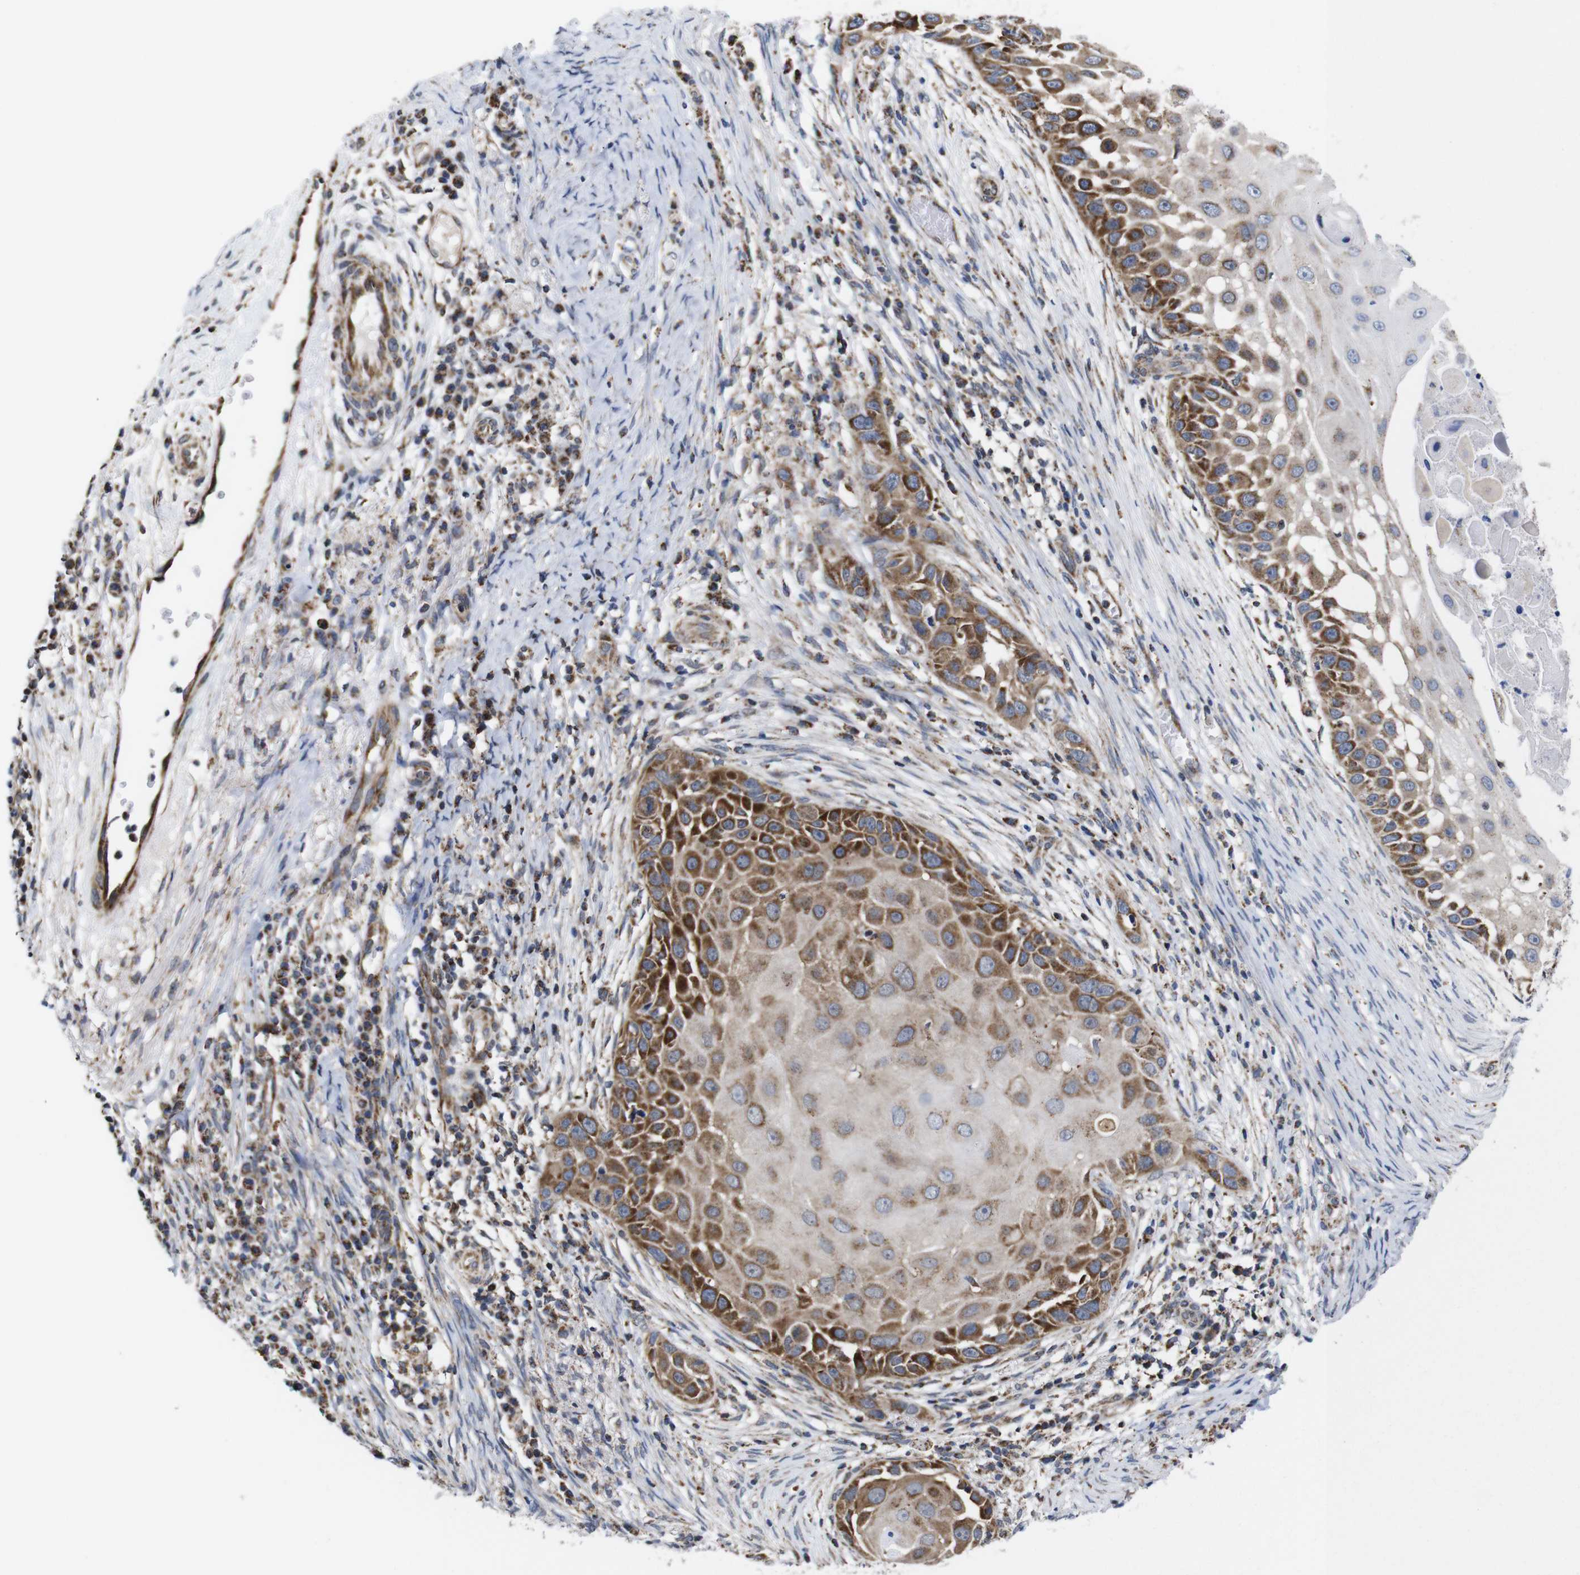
{"staining": {"intensity": "strong", "quantity": "25%-75%", "location": "cytoplasmic/membranous"}, "tissue": "skin cancer", "cell_type": "Tumor cells", "image_type": "cancer", "snomed": [{"axis": "morphology", "description": "Squamous cell carcinoma, NOS"}, {"axis": "topography", "description": "Skin"}], "caption": "Strong cytoplasmic/membranous expression is seen in about 25%-75% of tumor cells in squamous cell carcinoma (skin).", "gene": "C17orf80", "patient": {"sex": "female", "age": 44}}